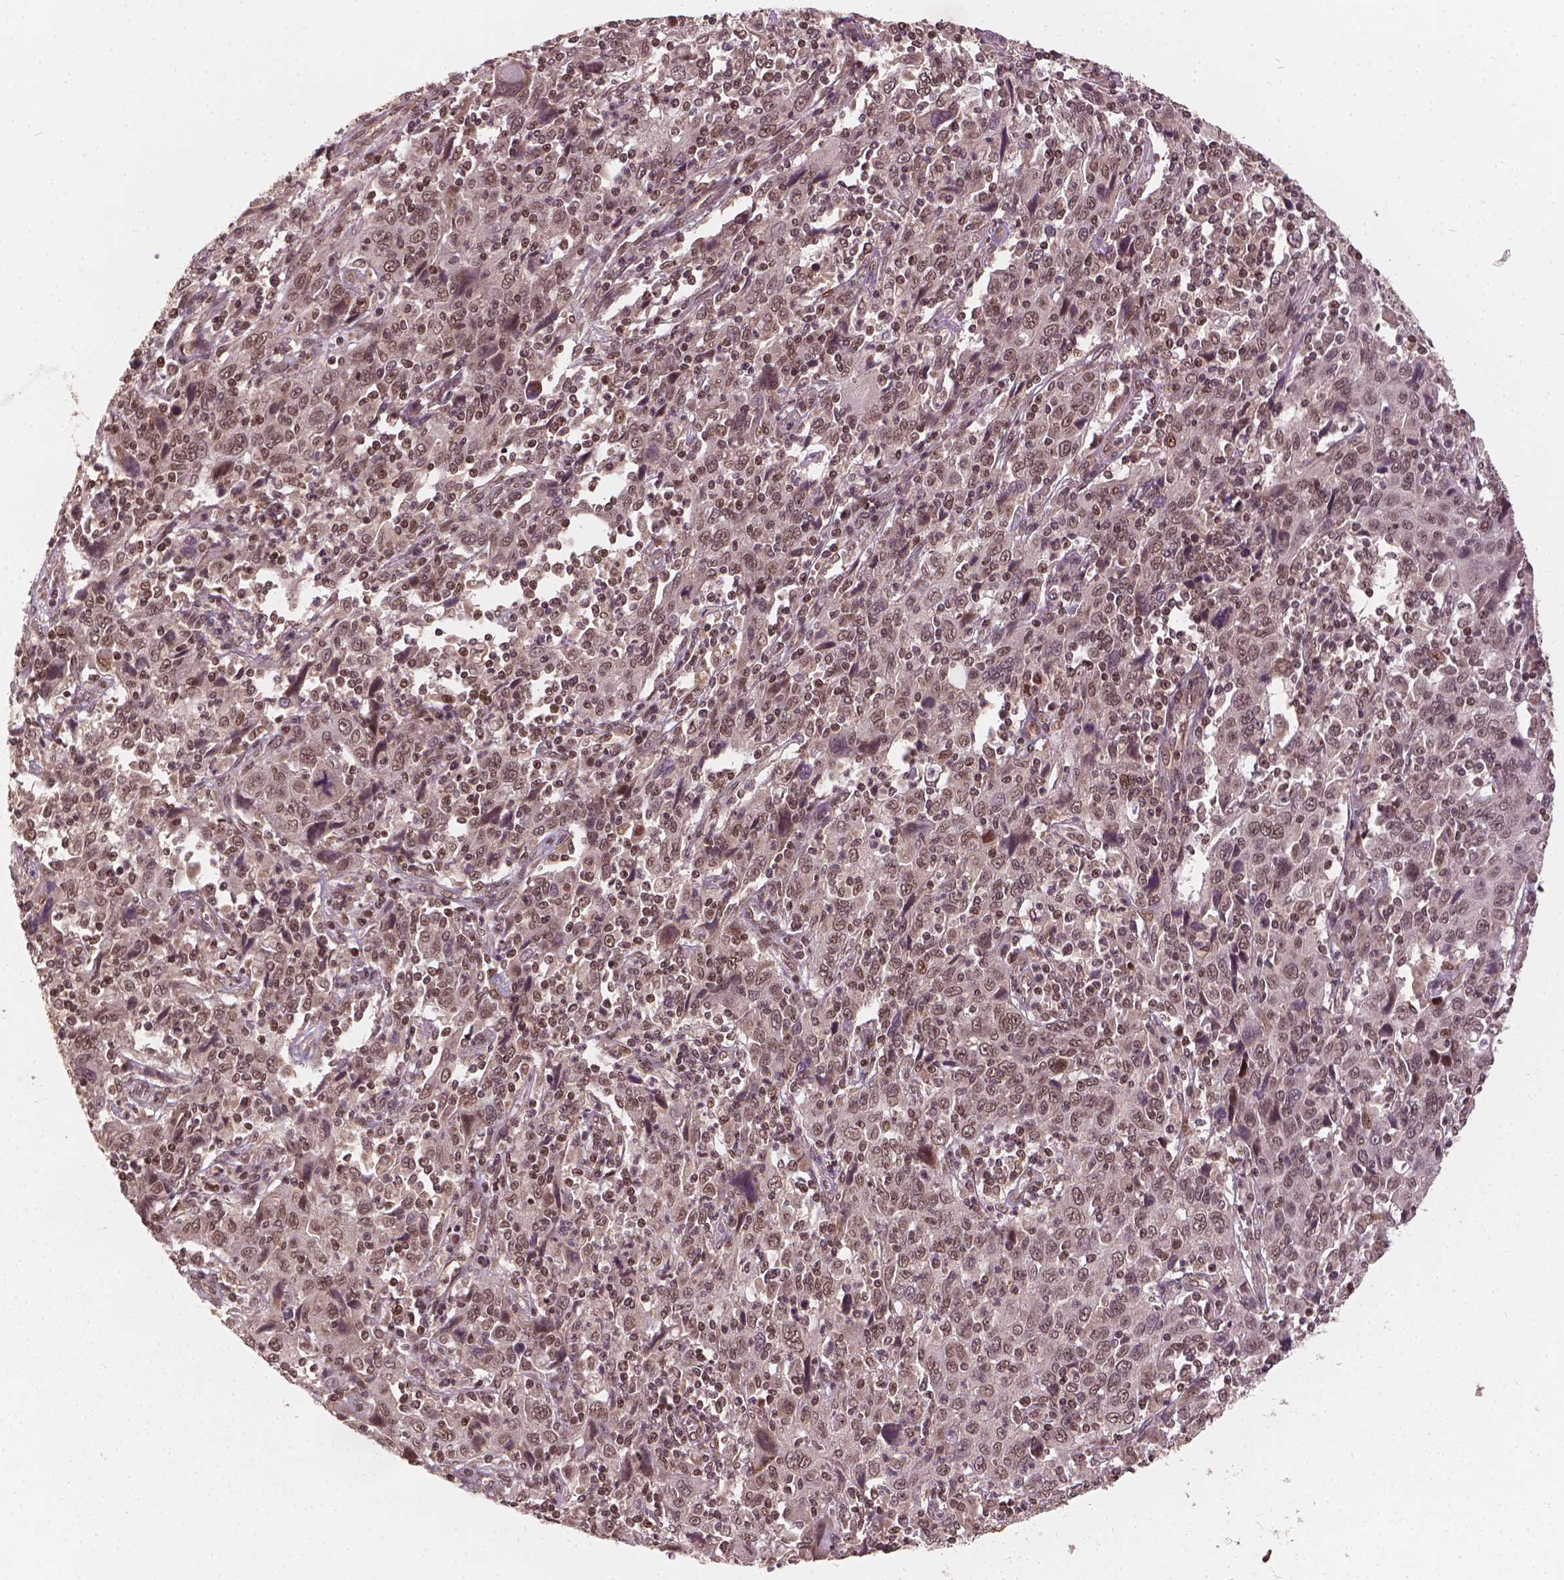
{"staining": {"intensity": "moderate", "quantity": ">75%", "location": "nuclear"}, "tissue": "cervical cancer", "cell_type": "Tumor cells", "image_type": "cancer", "snomed": [{"axis": "morphology", "description": "Squamous cell carcinoma, NOS"}, {"axis": "topography", "description": "Cervix"}], "caption": "Cervical cancer stained for a protein shows moderate nuclear positivity in tumor cells.", "gene": "GPS2", "patient": {"sex": "female", "age": 46}}